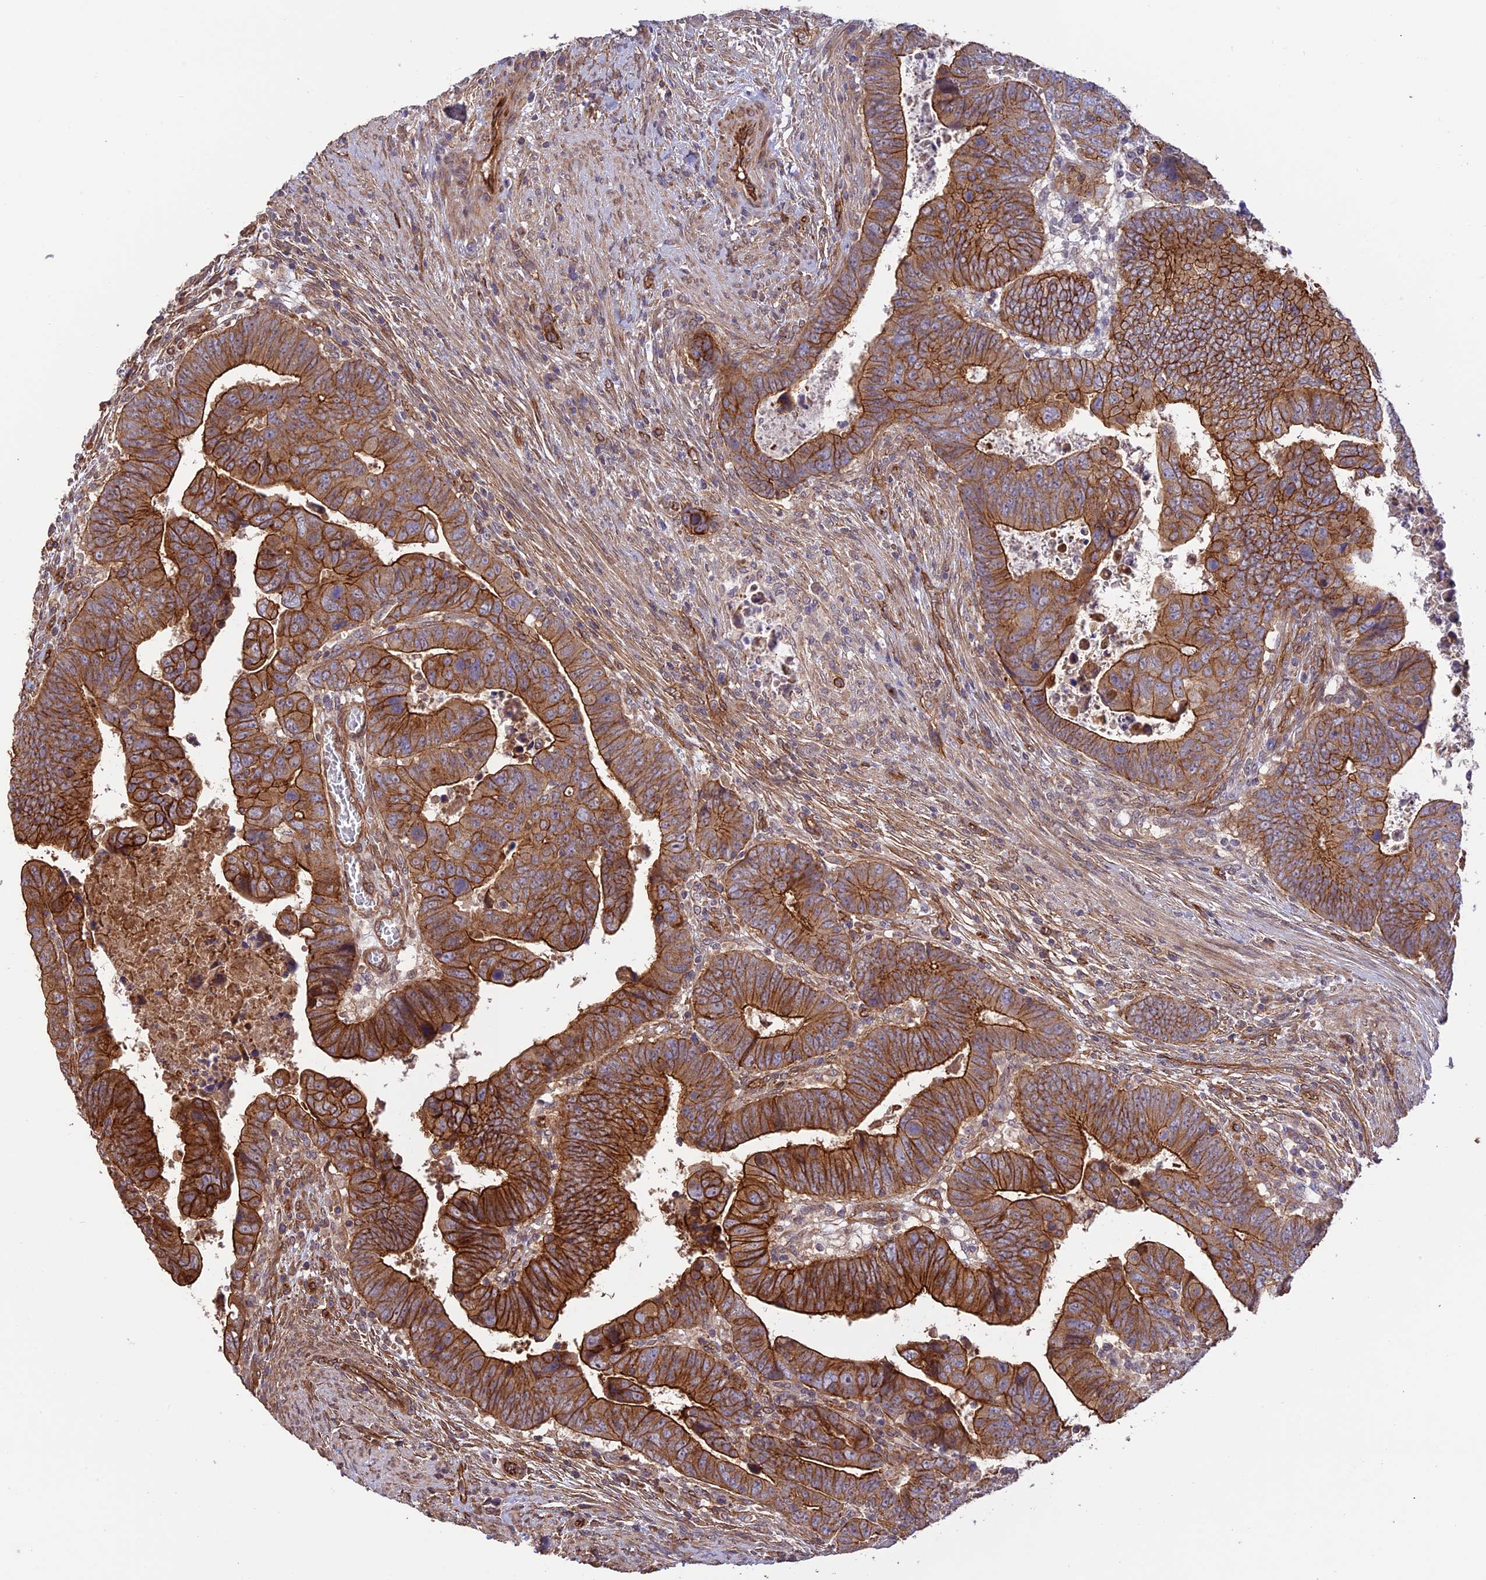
{"staining": {"intensity": "strong", "quantity": ">75%", "location": "cytoplasmic/membranous"}, "tissue": "colorectal cancer", "cell_type": "Tumor cells", "image_type": "cancer", "snomed": [{"axis": "morphology", "description": "Normal tissue, NOS"}, {"axis": "morphology", "description": "Adenocarcinoma, NOS"}, {"axis": "topography", "description": "Rectum"}], "caption": "Colorectal adenocarcinoma stained with a brown dye demonstrates strong cytoplasmic/membranous positive positivity in approximately >75% of tumor cells.", "gene": "HOMER2", "patient": {"sex": "female", "age": 65}}